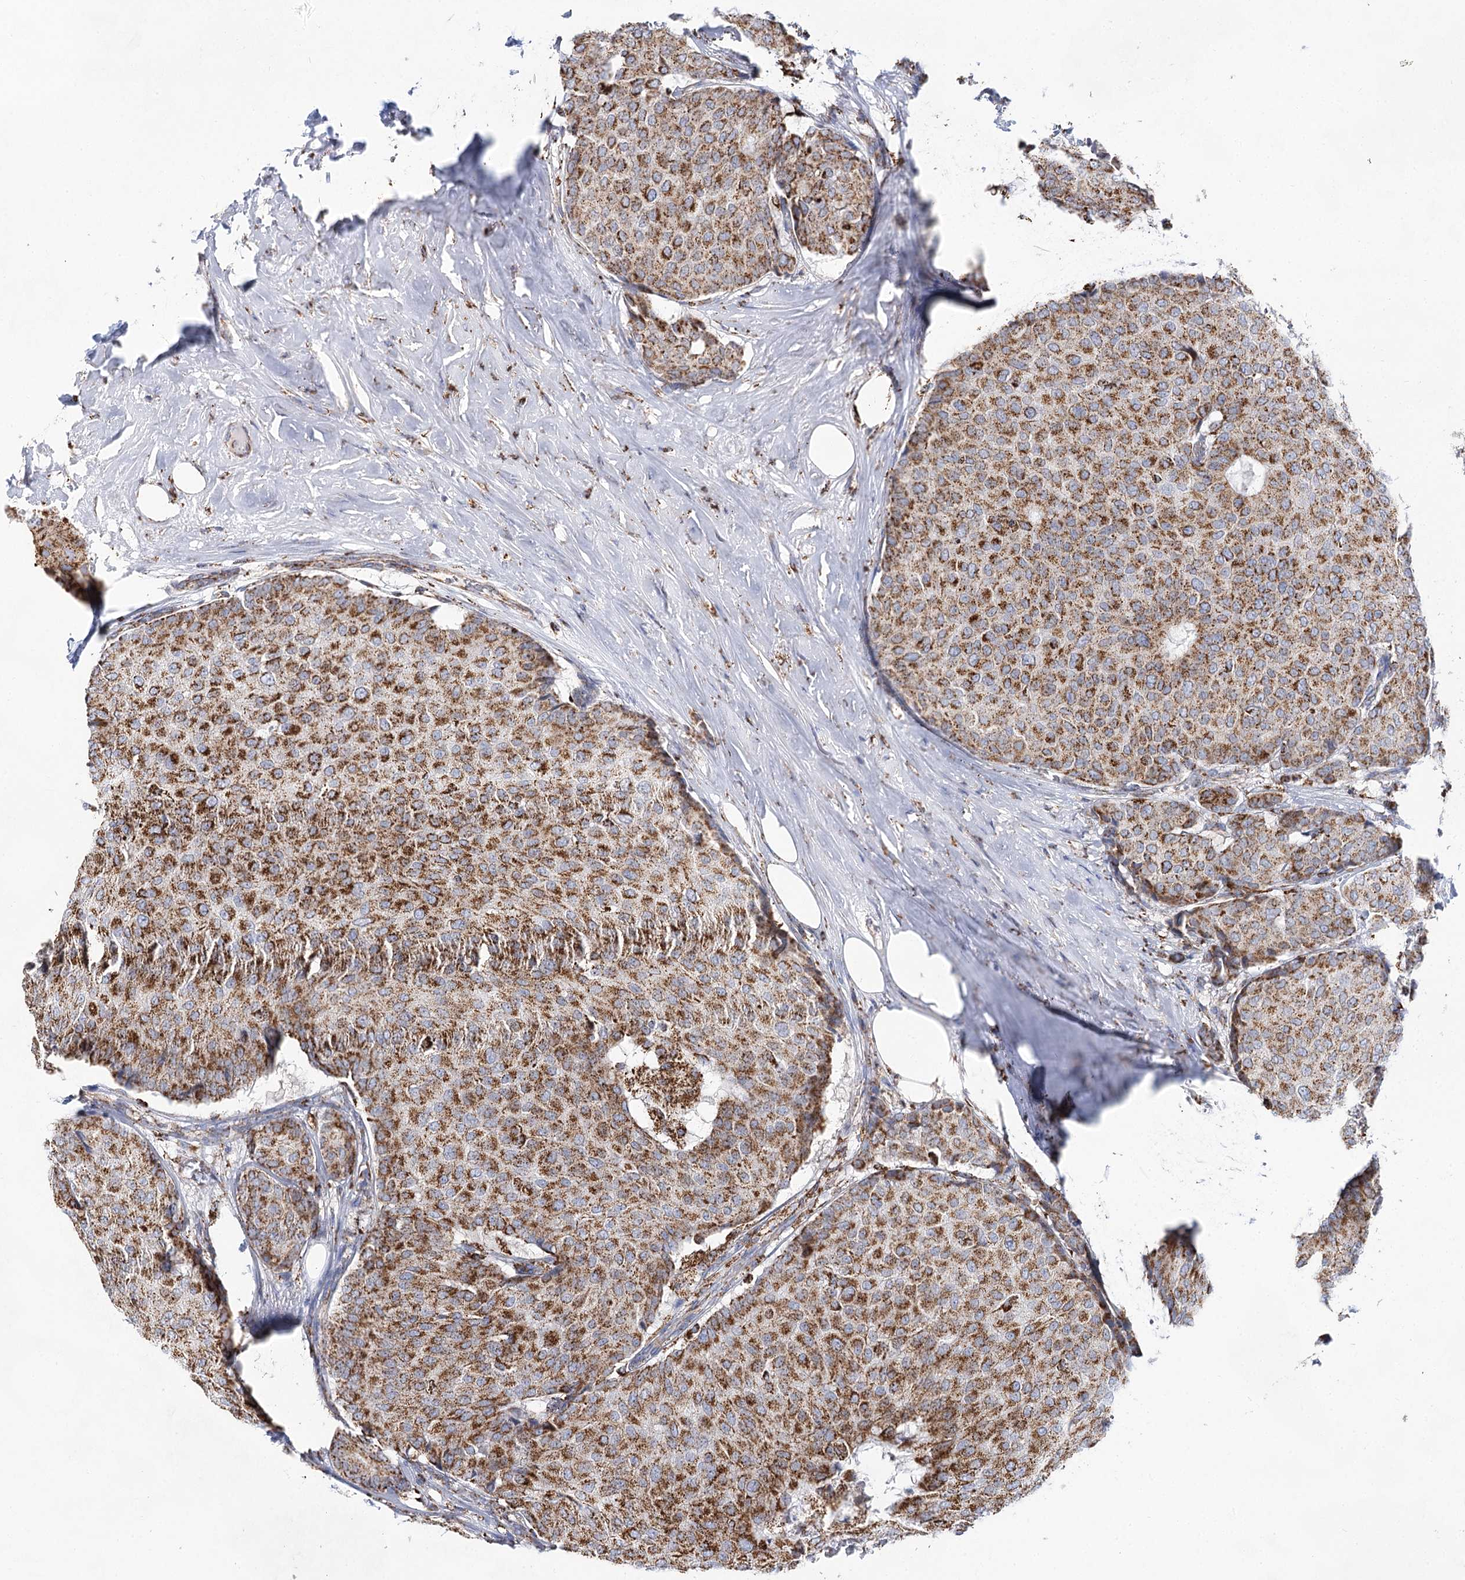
{"staining": {"intensity": "strong", "quantity": ">75%", "location": "cytoplasmic/membranous"}, "tissue": "breast cancer", "cell_type": "Tumor cells", "image_type": "cancer", "snomed": [{"axis": "morphology", "description": "Duct carcinoma"}, {"axis": "topography", "description": "Breast"}], "caption": "Breast cancer (intraductal carcinoma) stained for a protein (brown) reveals strong cytoplasmic/membranous positive expression in about >75% of tumor cells.", "gene": "NADK2", "patient": {"sex": "female", "age": 75}}